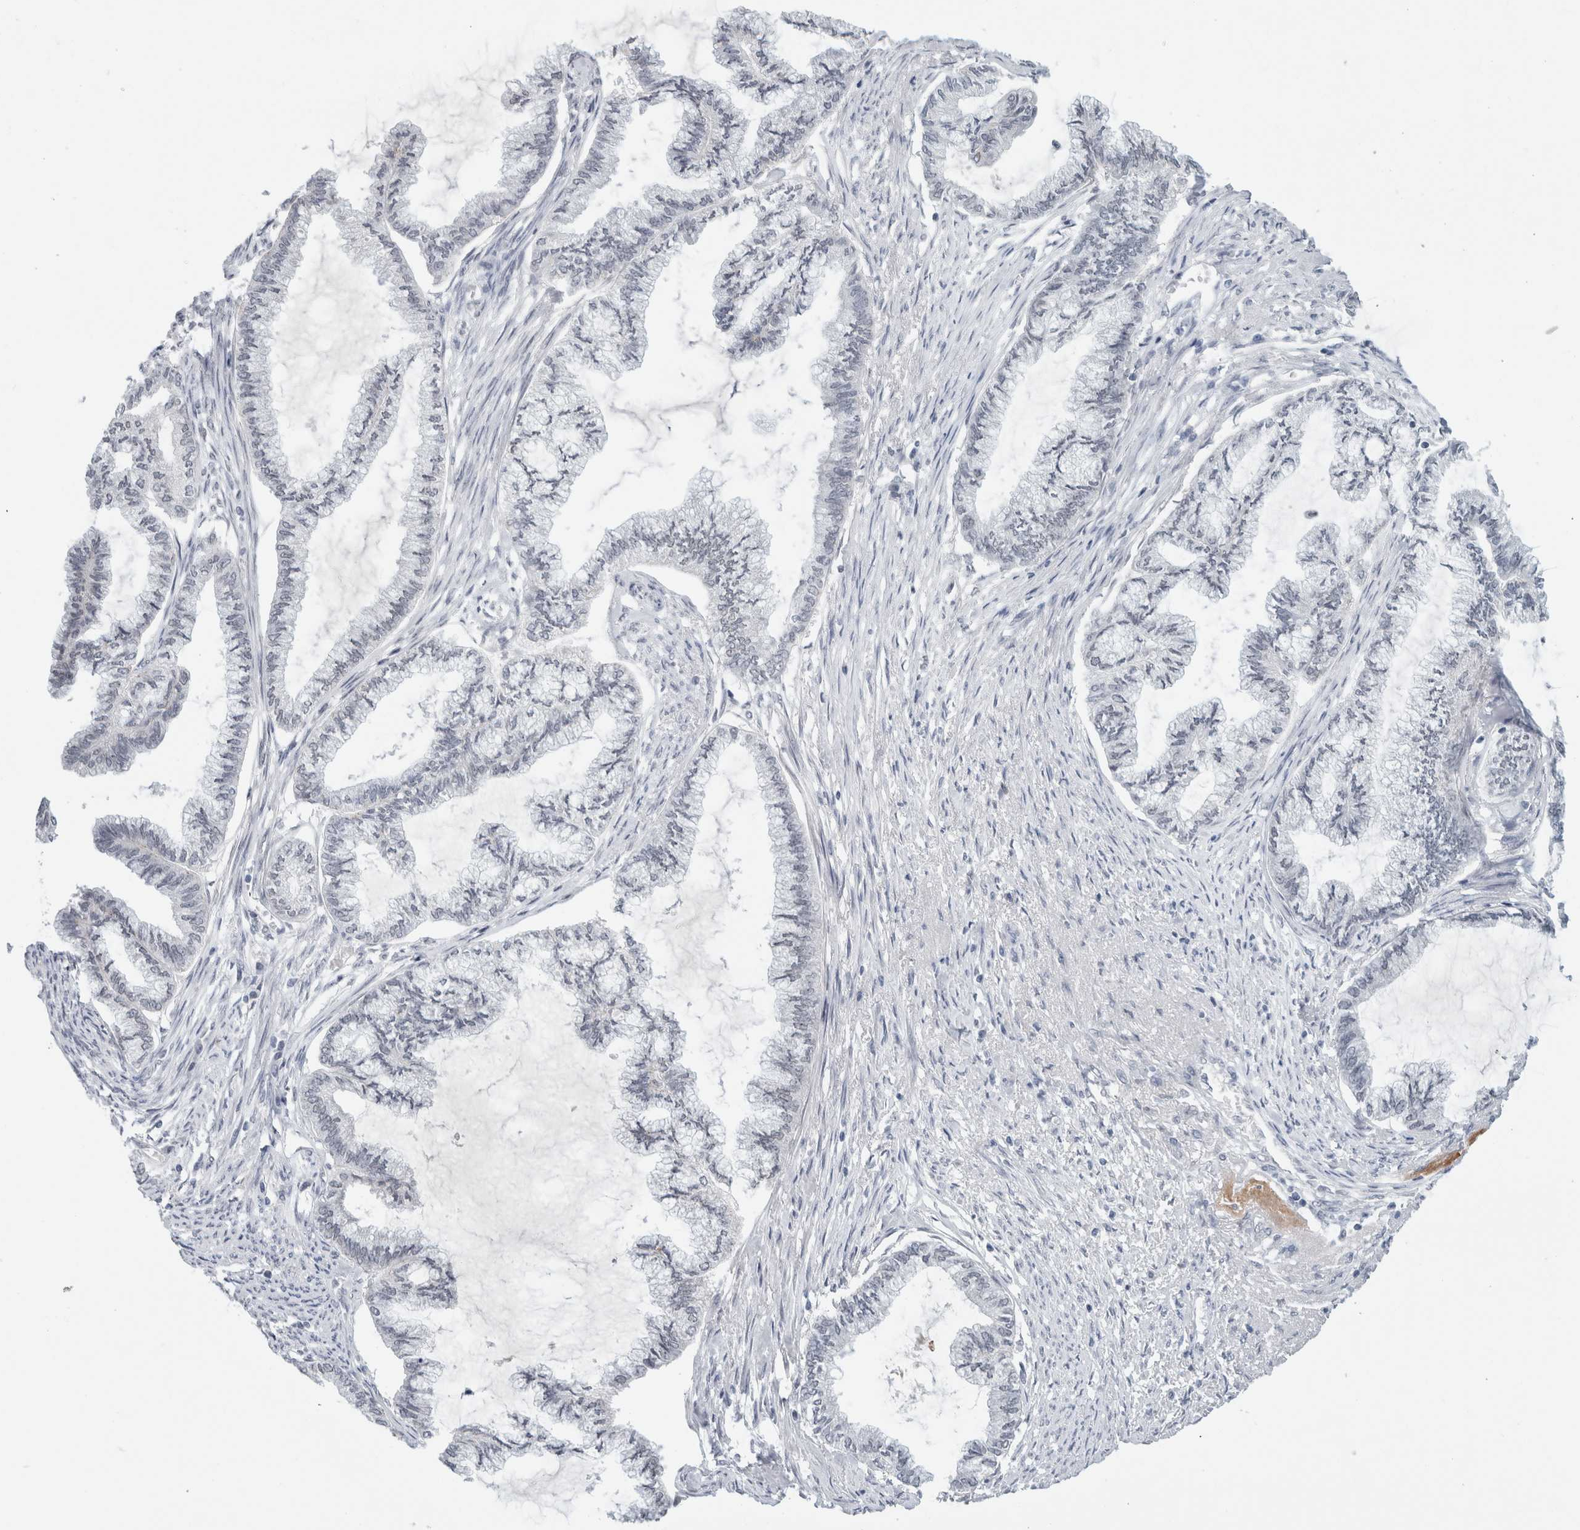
{"staining": {"intensity": "negative", "quantity": "none", "location": "none"}, "tissue": "endometrial cancer", "cell_type": "Tumor cells", "image_type": "cancer", "snomed": [{"axis": "morphology", "description": "Adenocarcinoma, NOS"}, {"axis": "topography", "description": "Endometrium"}], "caption": "Image shows no protein positivity in tumor cells of endometrial cancer (adenocarcinoma) tissue.", "gene": "ZNF770", "patient": {"sex": "female", "age": 86}}